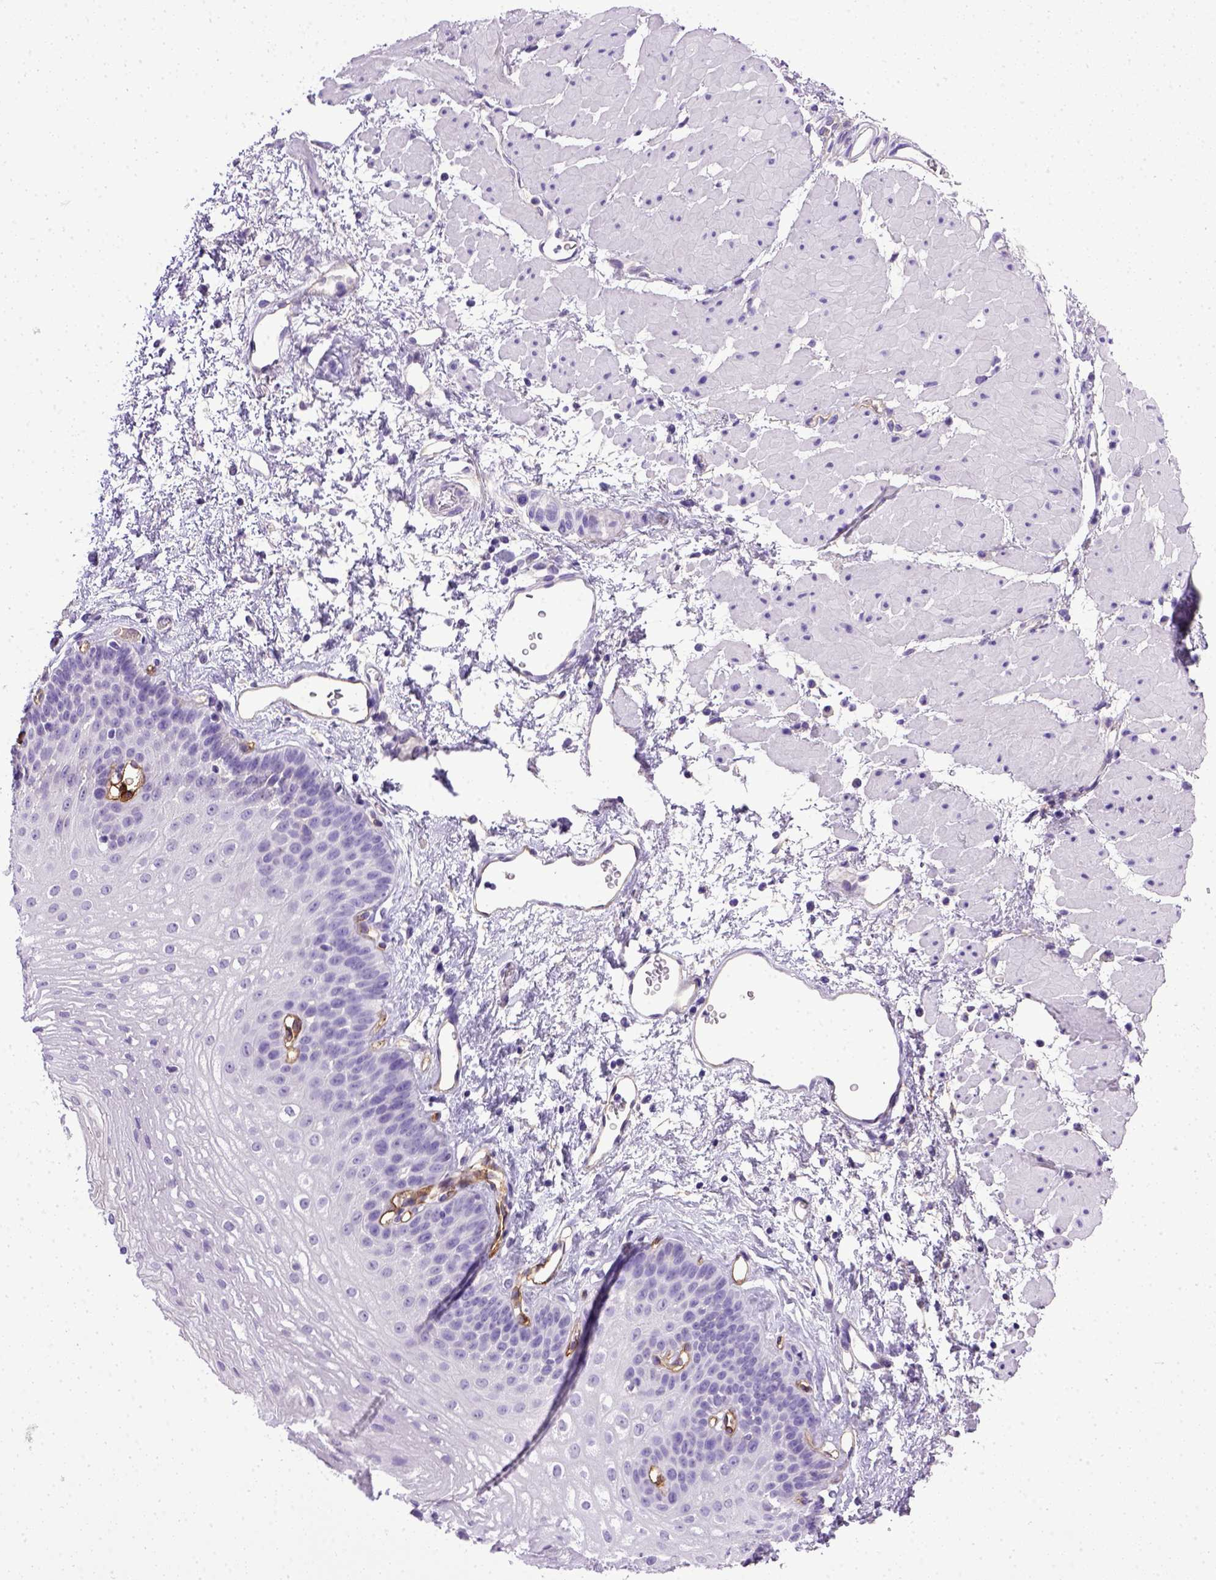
{"staining": {"intensity": "negative", "quantity": "none", "location": "none"}, "tissue": "esophagus", "cell_type": "Squamous epithelial cells", "image_type": "normal", "snomed": [{"axis": "morphology", "description": "Normal tissue, NOS"}, {"axis": "topography", "description": "Esophagus"}], "caption": "A high-resolution image shows immunohistochemistry staining of benign esophagus, which exhibits no significant expression in squamous epithelial cells.", "gene": "ENG", "patient": {"sex": "female", "age": 62}}